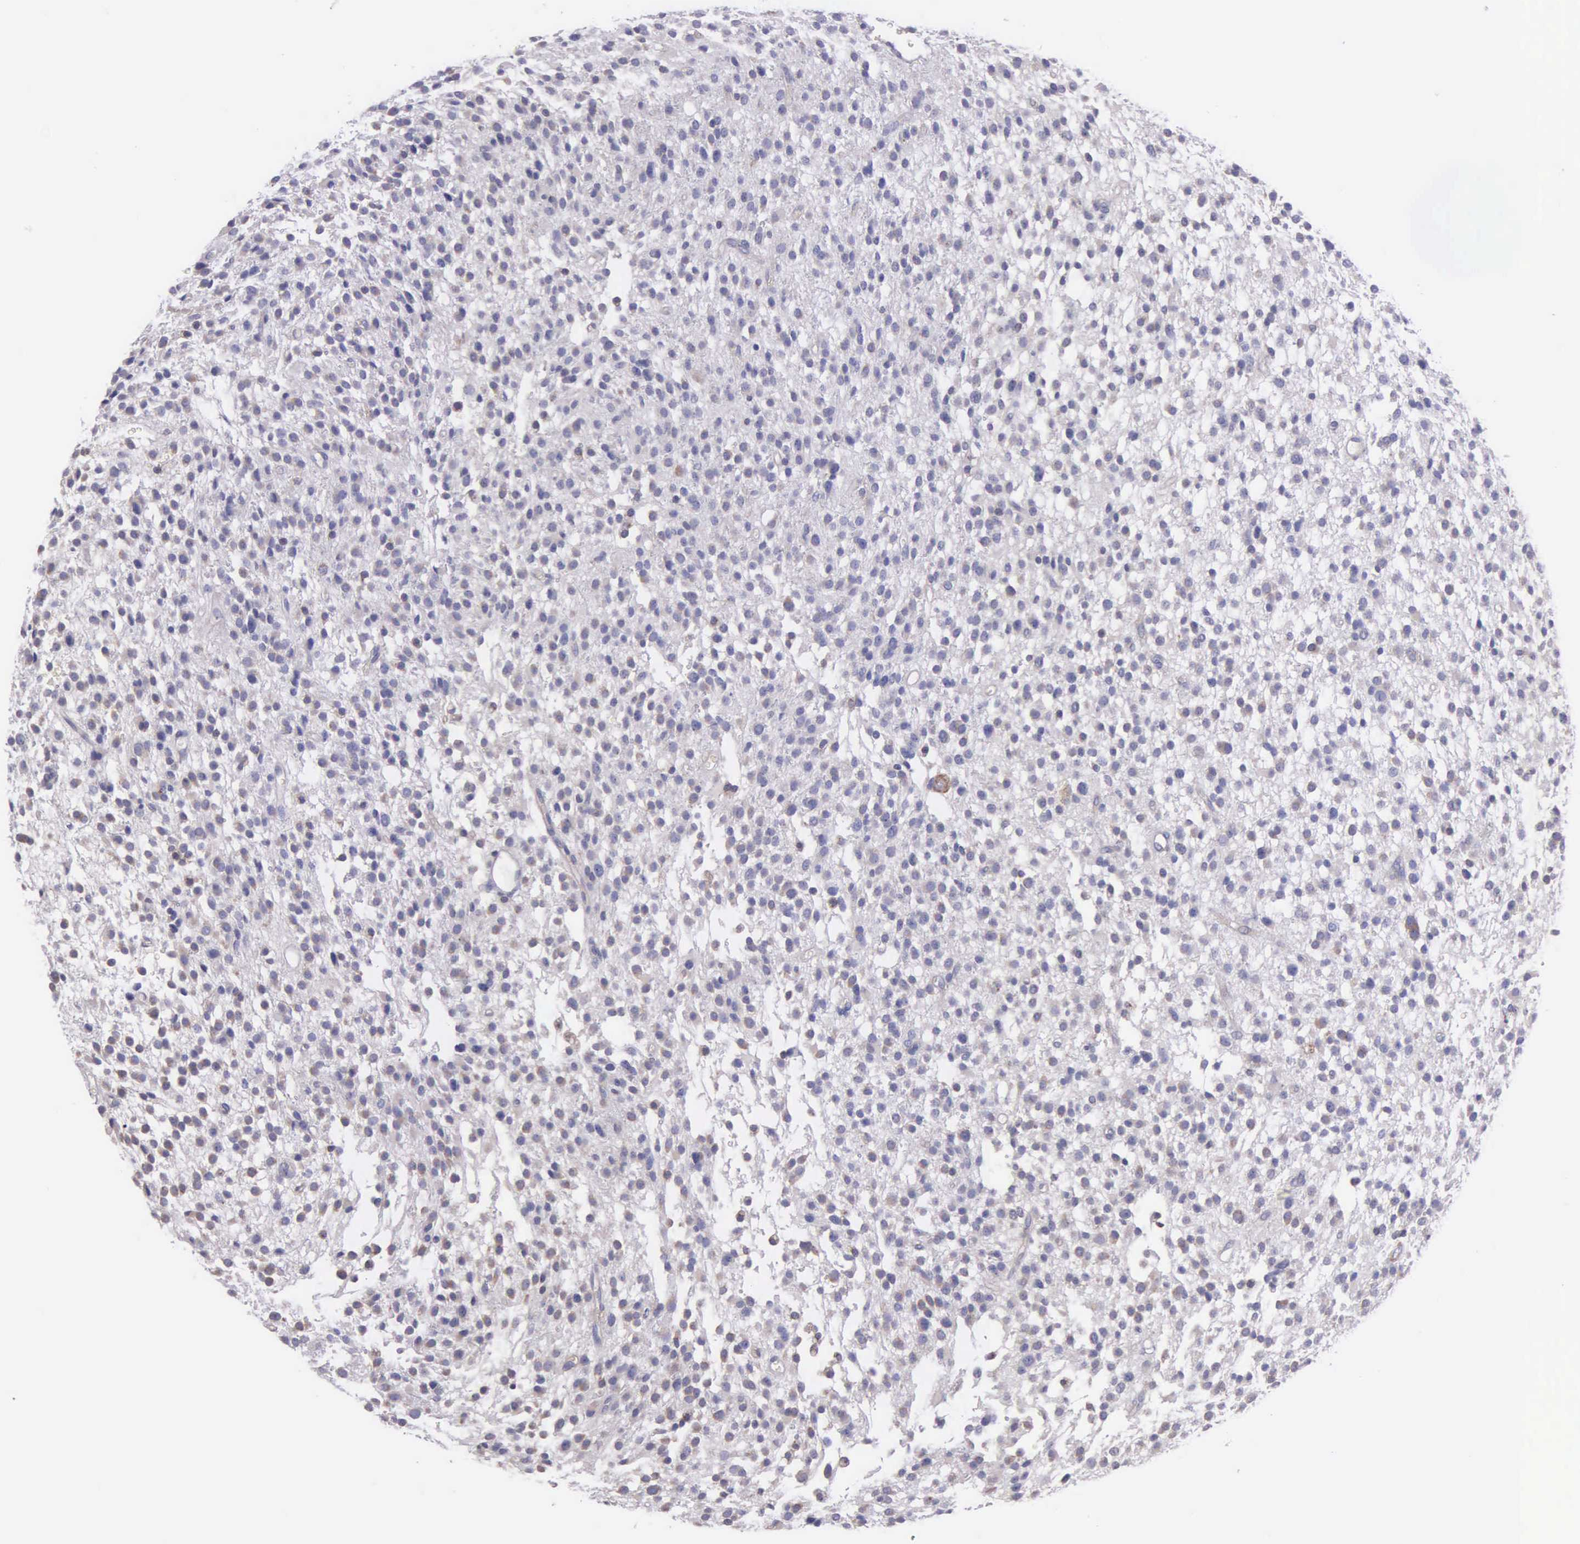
{"staining": {"intensity": "negative", "quantity": "none", "location": "none"}, "tissue": "glioma", "cell_type": "Tumor cells", "image_type": "cancer", "snomed": [{"axis": "morphology", "description": "Glioma, malignant, Low grade"}, {"axis": "topography", "description": "Brain"}], "caption": "The photomicrograph displays no staining of tumor cells in glioma.", "gene": "MIA2", "patient": {"sex": "female", "age": 36}}